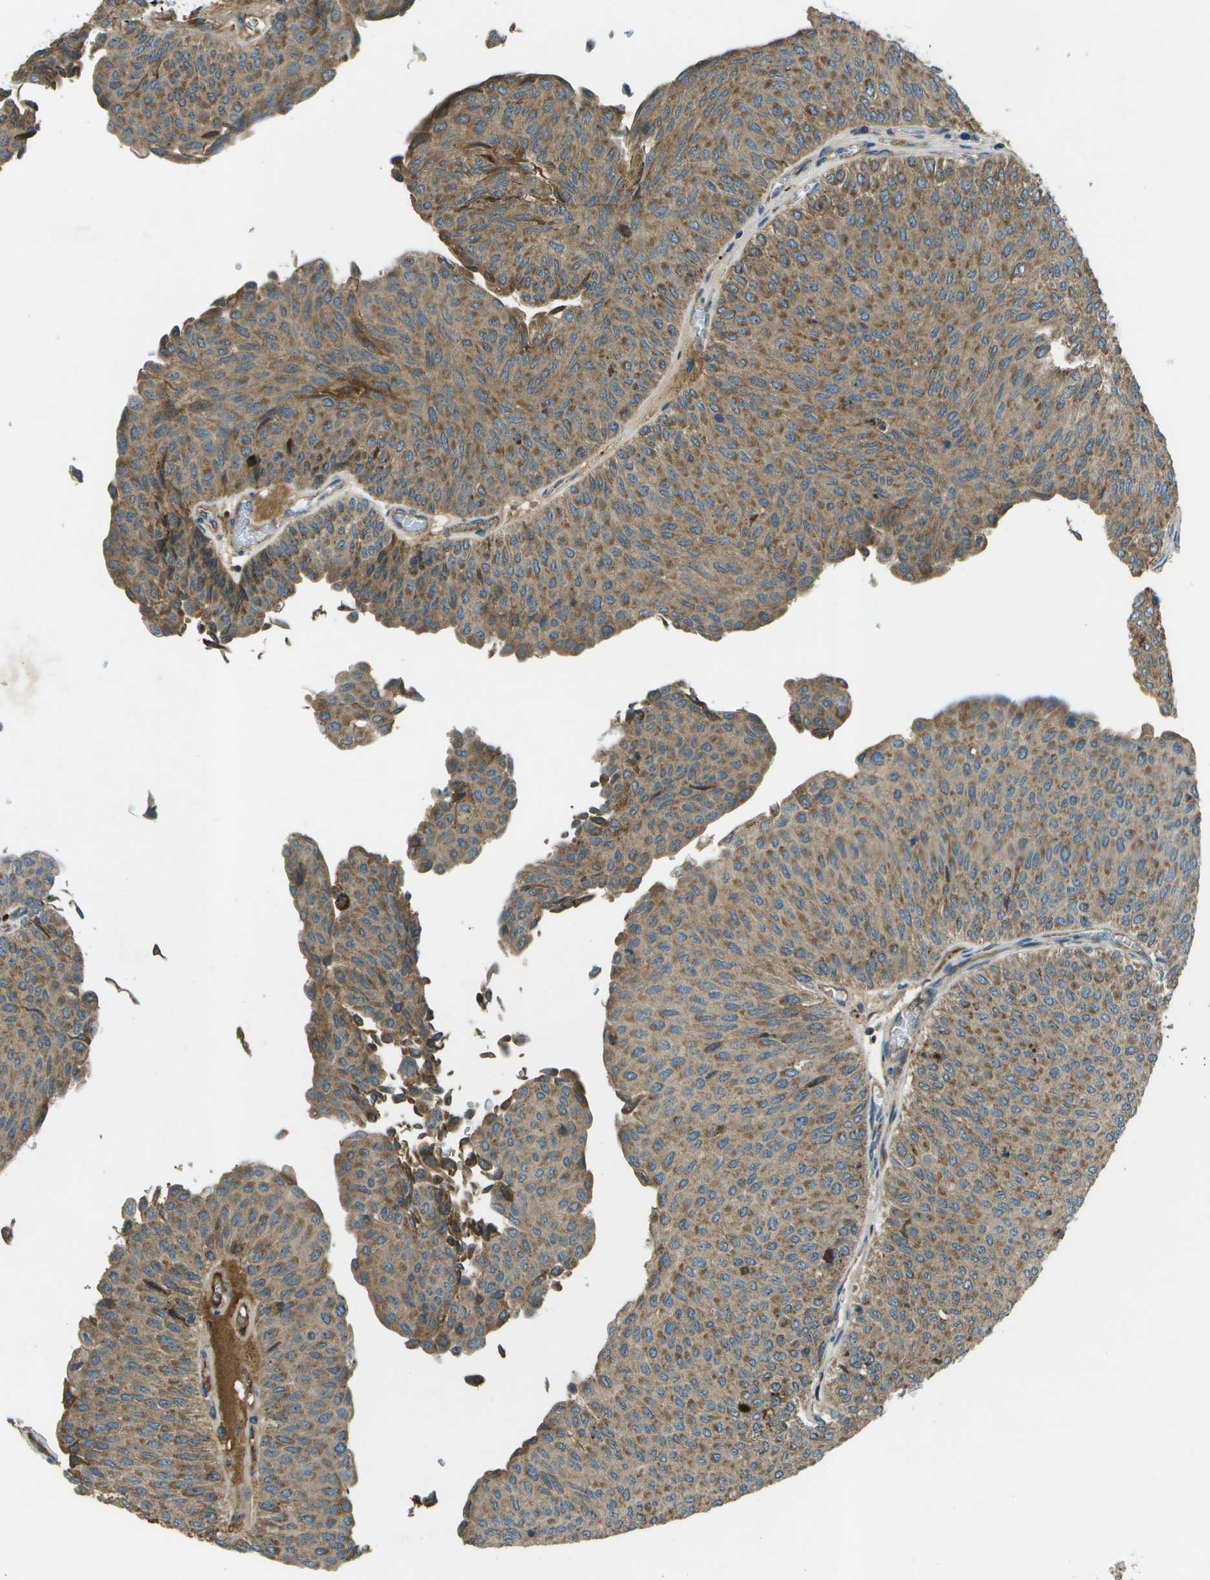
{"staining": {"intensity": "moderate", "quantity": ">75%", "location": "cytoplasmic/membranous"}, "tissue": "urothelial cancer", "cell_type": "Tumor cells", "image_type": "cancer", "snomed": [{"axis": "morphology", "description": "Urothelial carcinoma, Low grade"}, {"axis": "topography", "description": "Urinary bladder"}], "caption": "Immunohistochemistry (DAB (3,3'-diaminobenzidine)) staining of human low-grade urothelial carcinoma displays moderate cytoplasmic/membranous protein positivity in approximately >75% of tumor cells.", "gene": "PXYLP1", "patient": {"sex": "male", "age": 78}}